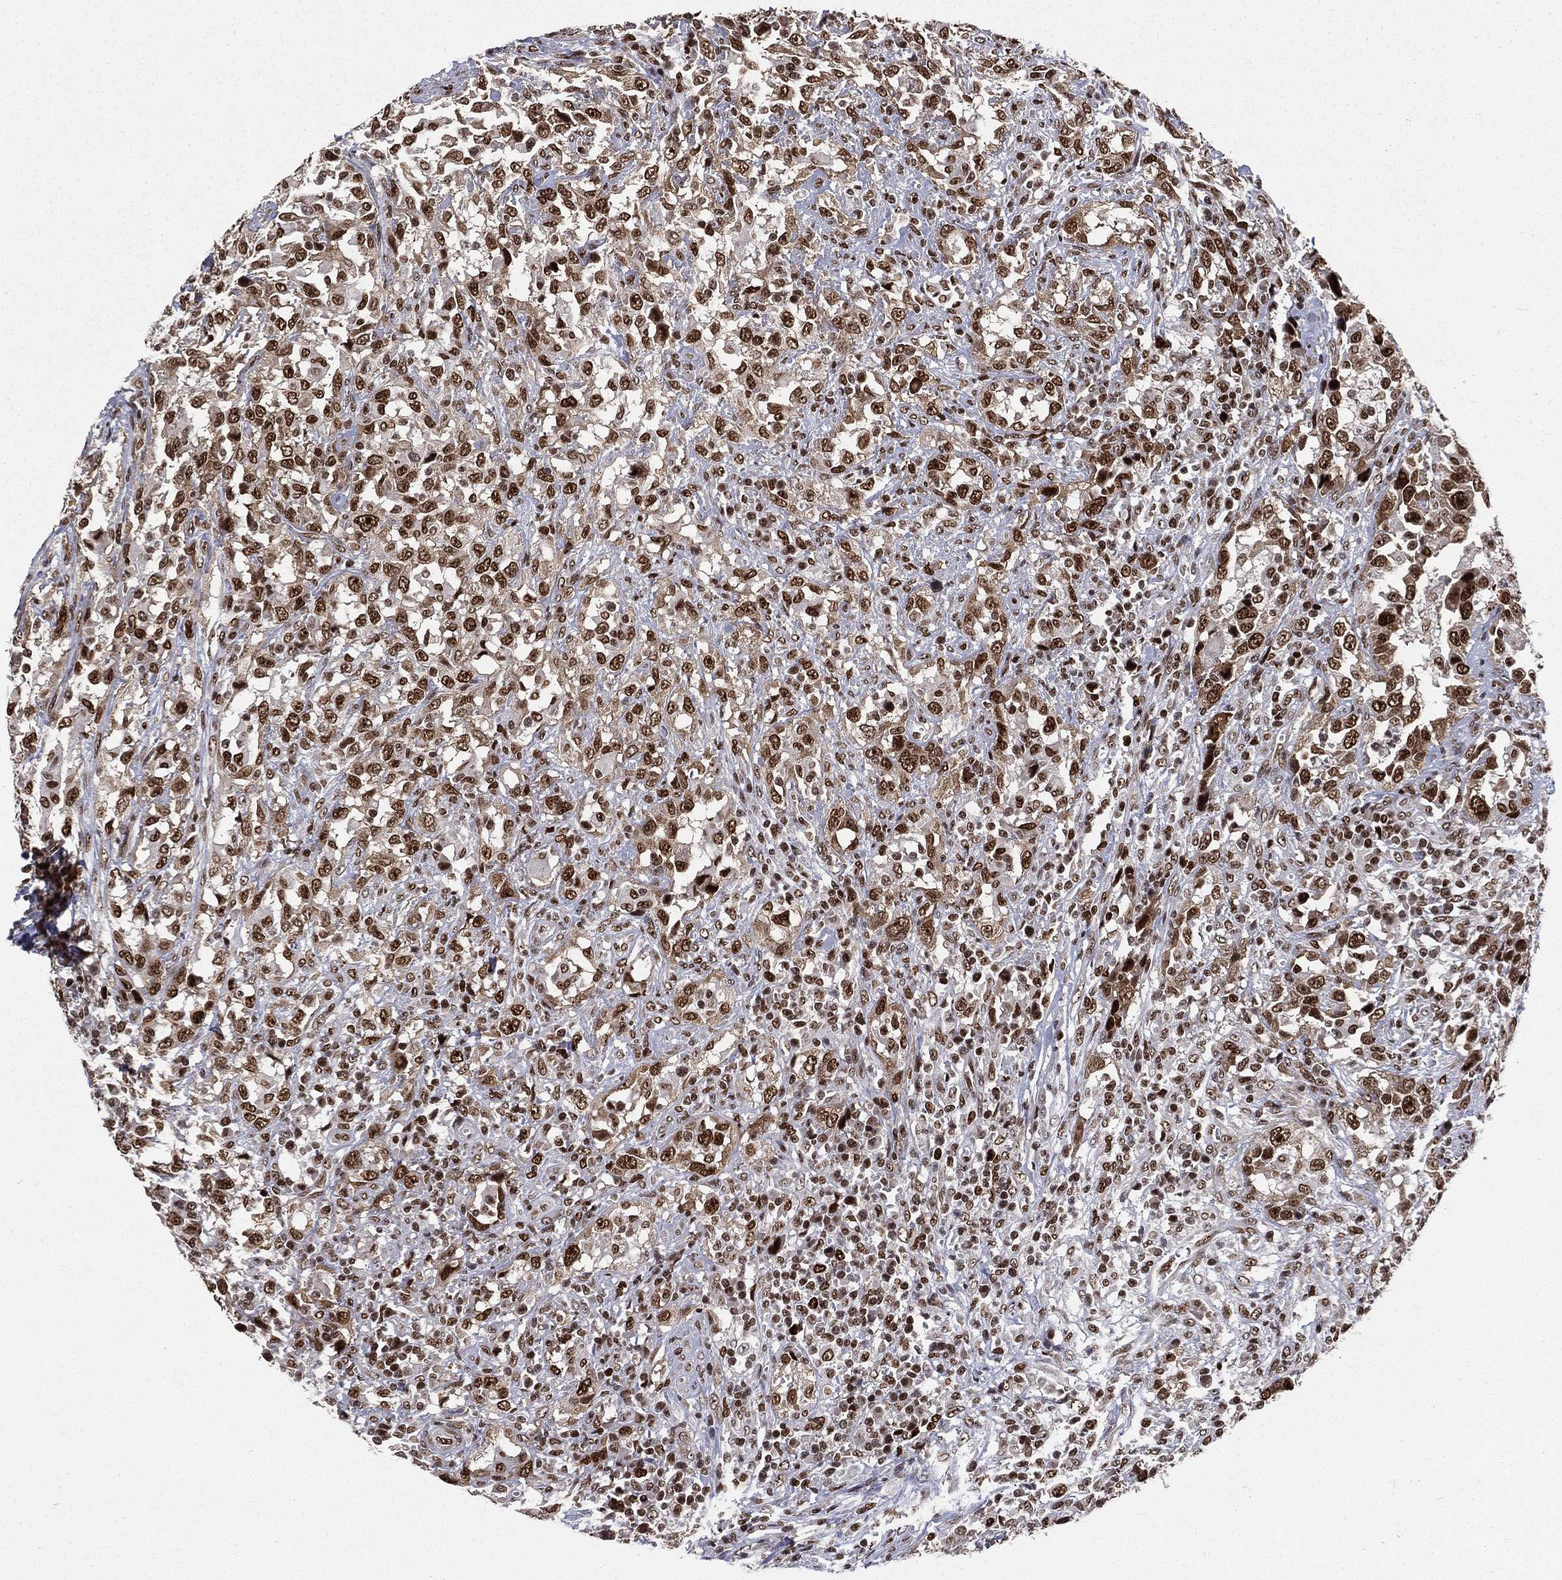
{"staining": {"intensity": "strong", "quantity": "25%-75%", "location": "nuclear"}, "tissue": "urothelial cancer", "cell_type": "Tumor cells", "image_type": "cancer", "snomed": [{"axis": "morphology", "description": "Urothelial carcinoma, NOS"}, {"axis": "morphology", "description": "Urothelial carcinoma, High grade"}, {"axis": "topography", "description": "Urinary bladder"}], "caption": "Urothelial cancer stained for a protein (brown) demonstrates strong nuclear positive staining in about 25%-75% of tumor cells.", "gene": "POLB", "patient": {"sex": "female", "age": 64}}